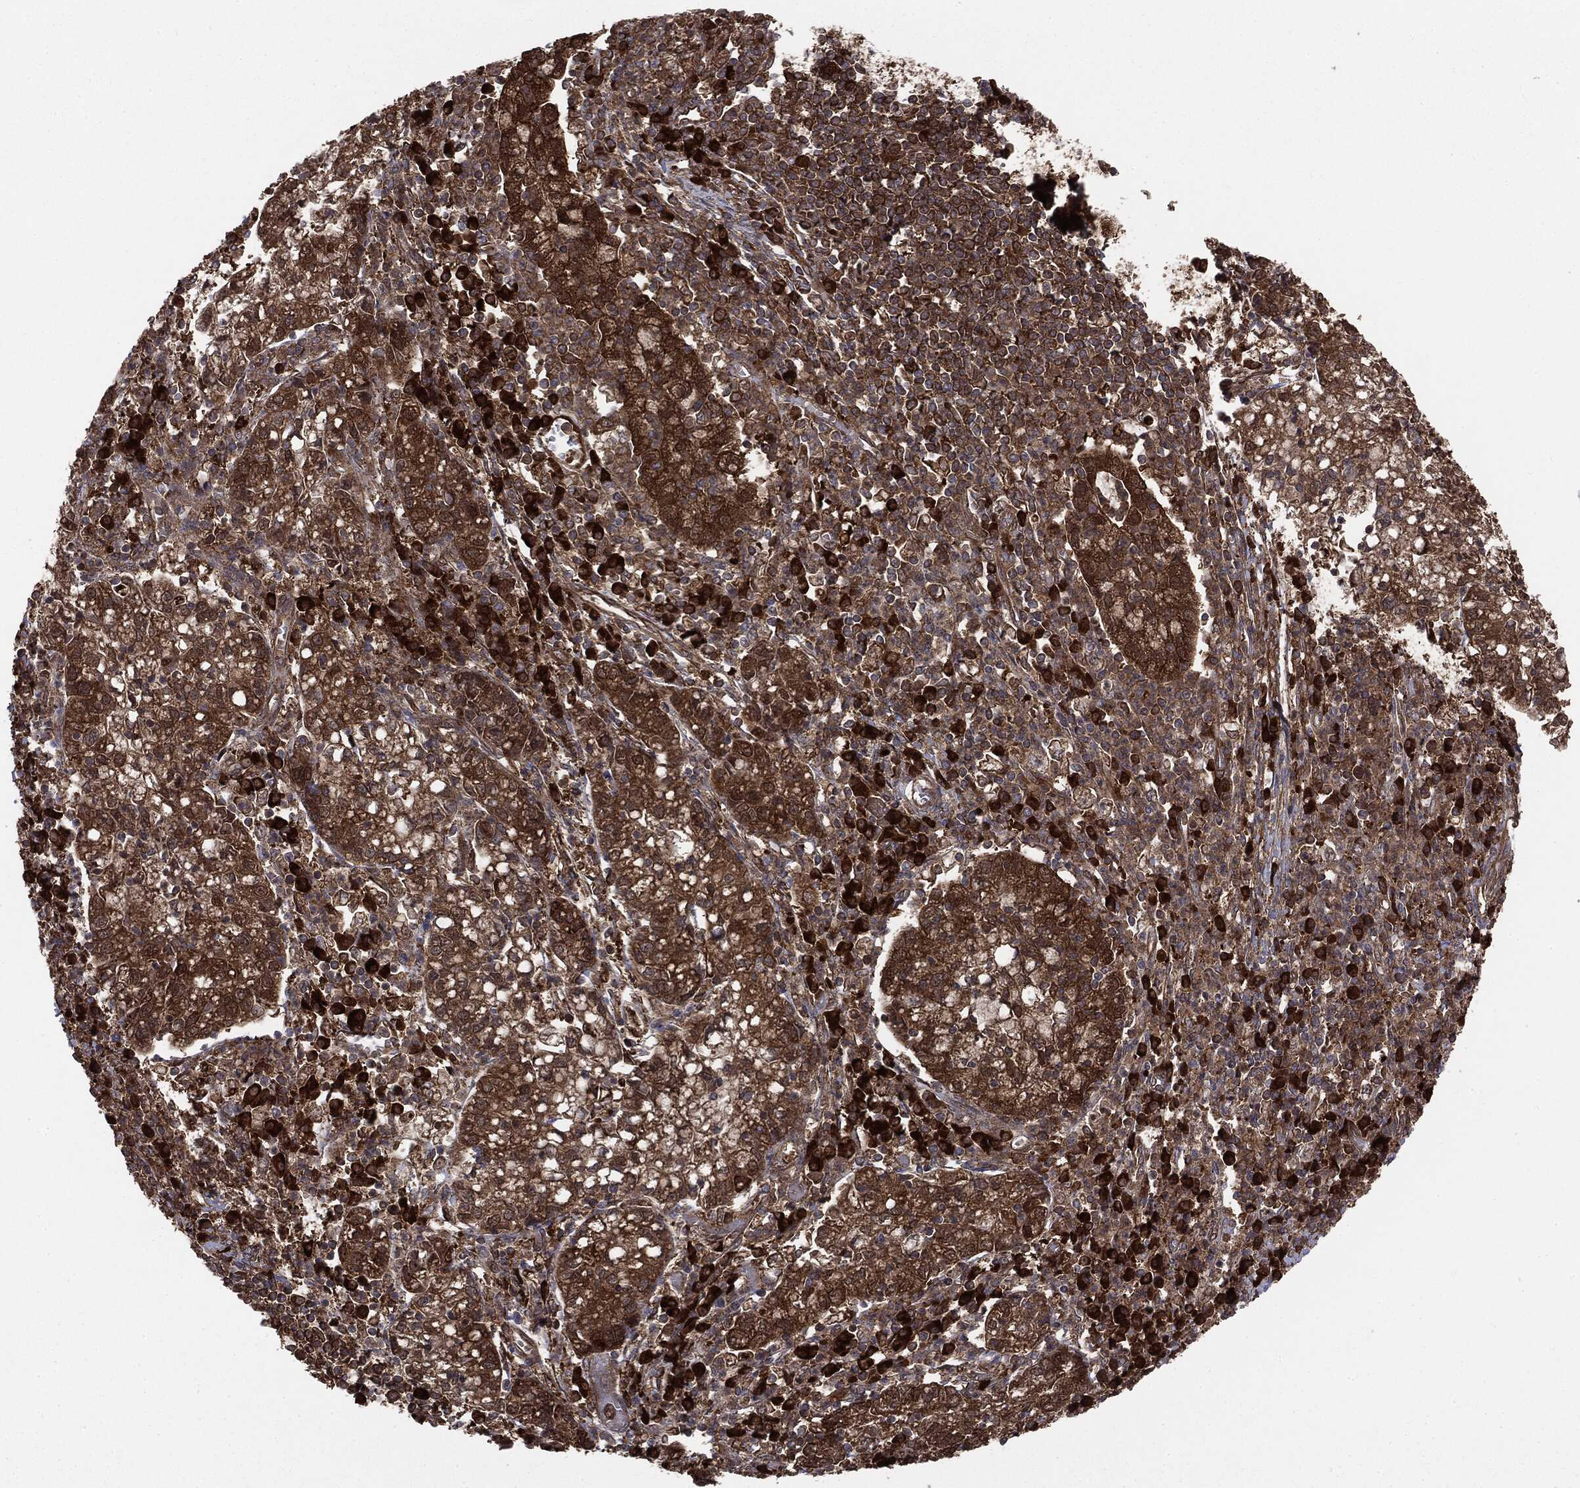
{"staining": {"intensity": "strong", "quantity": ">75%", "location": "cytoplasmic/membranous"}, "tissue": "cervical cancer", "cell_type": "Tumor cells", "image_type": "cancer", "snomed": [{"axis": "morphology", "description": "Normal tissue, NOS"}, {"axis": "morphology", "description": "Adenocarcinoma, NOS"}, {"axis": "topography", "description": "Cervix"}], "caption": "This micrograph shows cervical adenocarcinoma stained with immunohistochemistry to label a protein in brown. The cytoplasmic/membranous of tumor cells show strong positivity for the protein. Nuclei are counter-stained blue.", "gene": "NME1", "patient": {"sex": "female", "age": 44}}